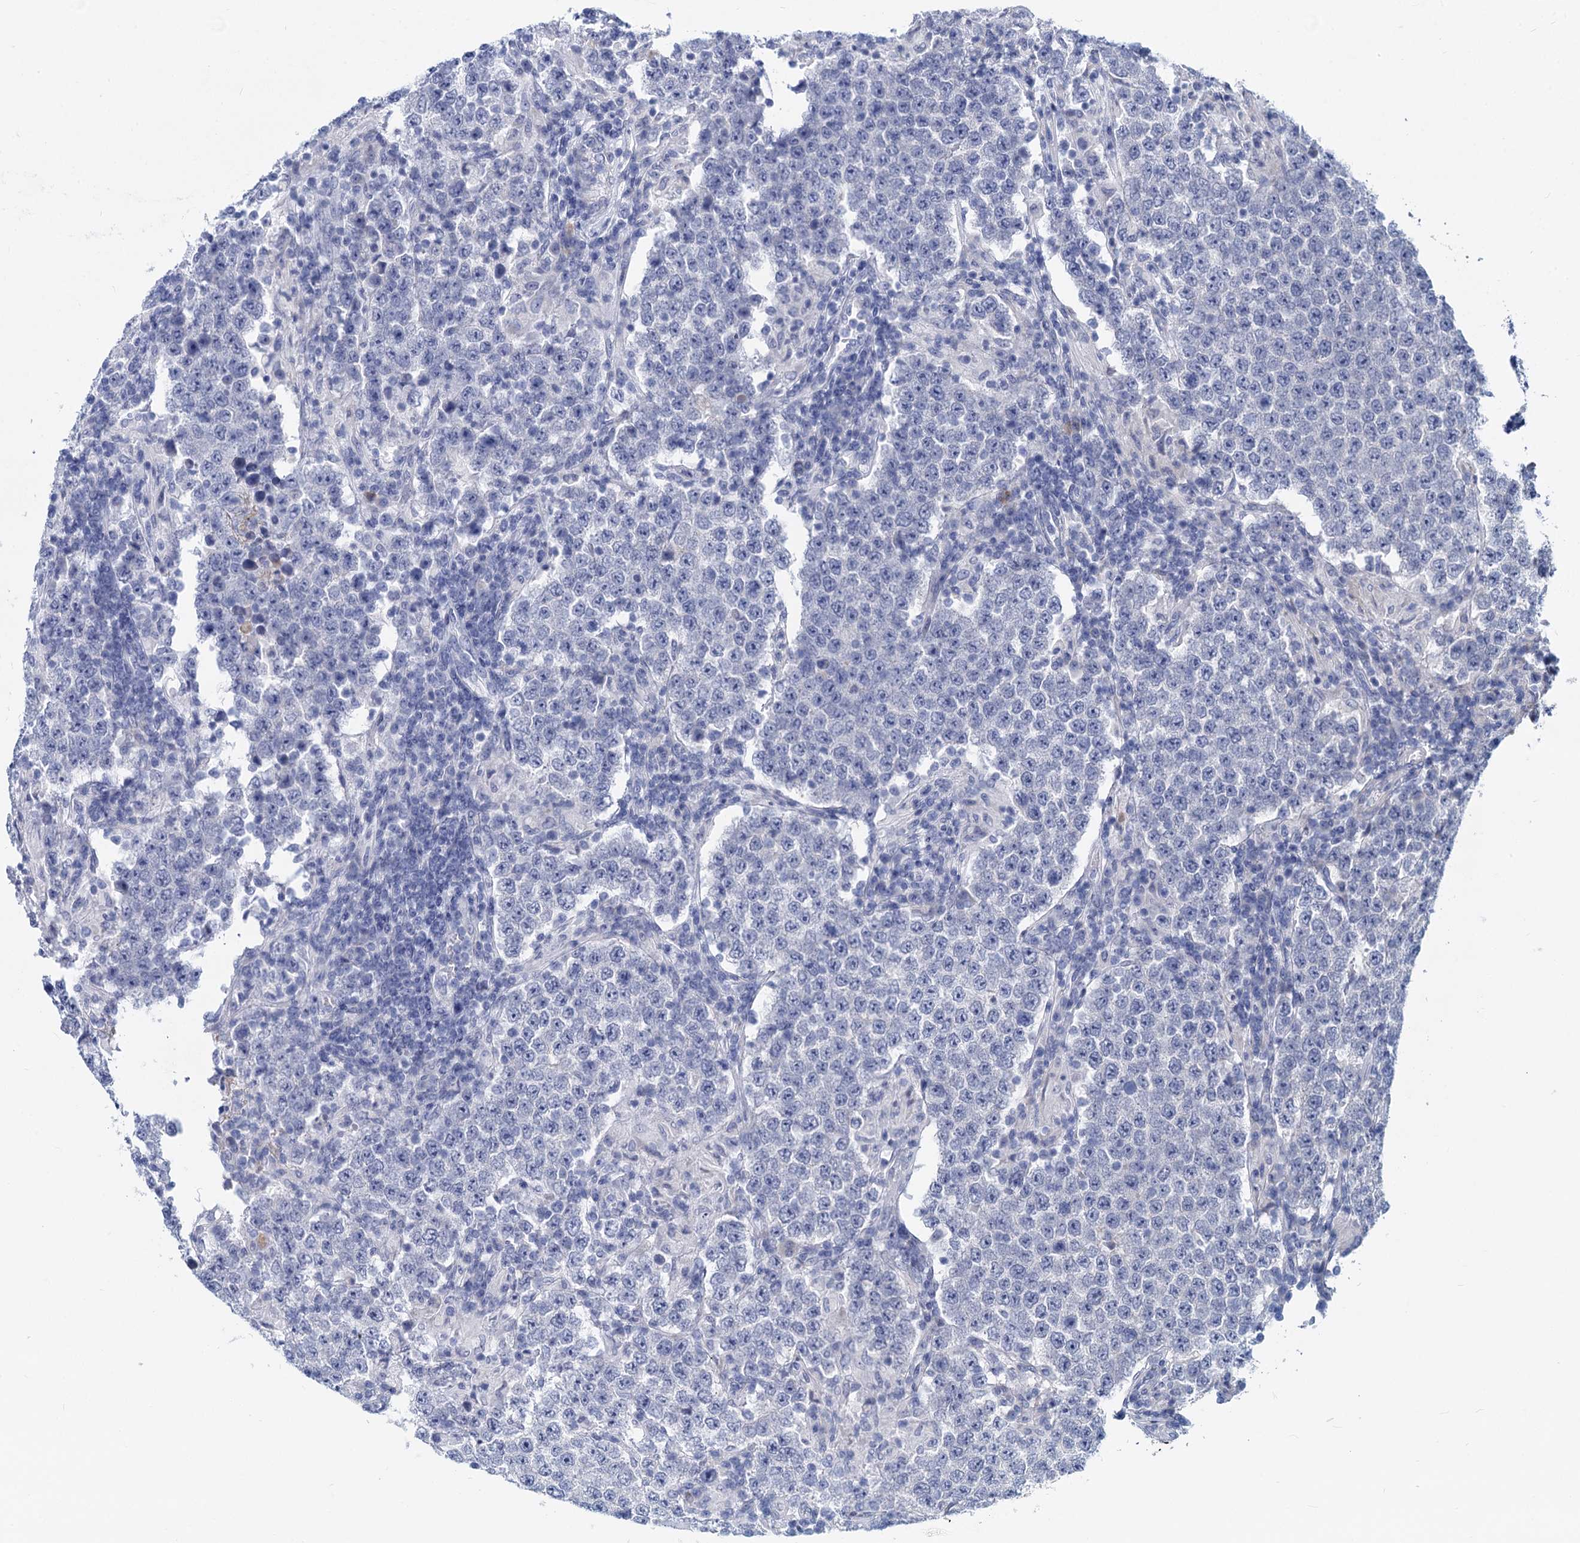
{"staining": {"intensity": "negative", "quantity": "none", "location": "none"}, "tissue": "testis cancer", "cell_type": "Tumor cells", "image_type": "cancer", "snomed": [{"axis": "morphology", "description": "Normal tissue, NOS"}, {"axis": "morphology", "description": "Urothelial carcinoma, High grade"}, {"axis": "morphology", "description": "Seminoma, NOS"}, {"axis": "morphology", "description": "Carcinoma, Embryonal, NOS"}, {"axis": "topography", "description": "Urinary bladder"}, {"axis": "topography", "description": "Testis"}], "caption": "An image of human testis high-grade urothelial carcinoma is negative for staining in tumor cells. The staining was performed using DAB (3,3'-diaminobenzidine) to visualize the protein expression in brown, while the nuclei were stained in blue with hematoxylin (Magnification: 20x).", "gene": "GSTM3", "patient": {"sex": "male", "age": 41}}